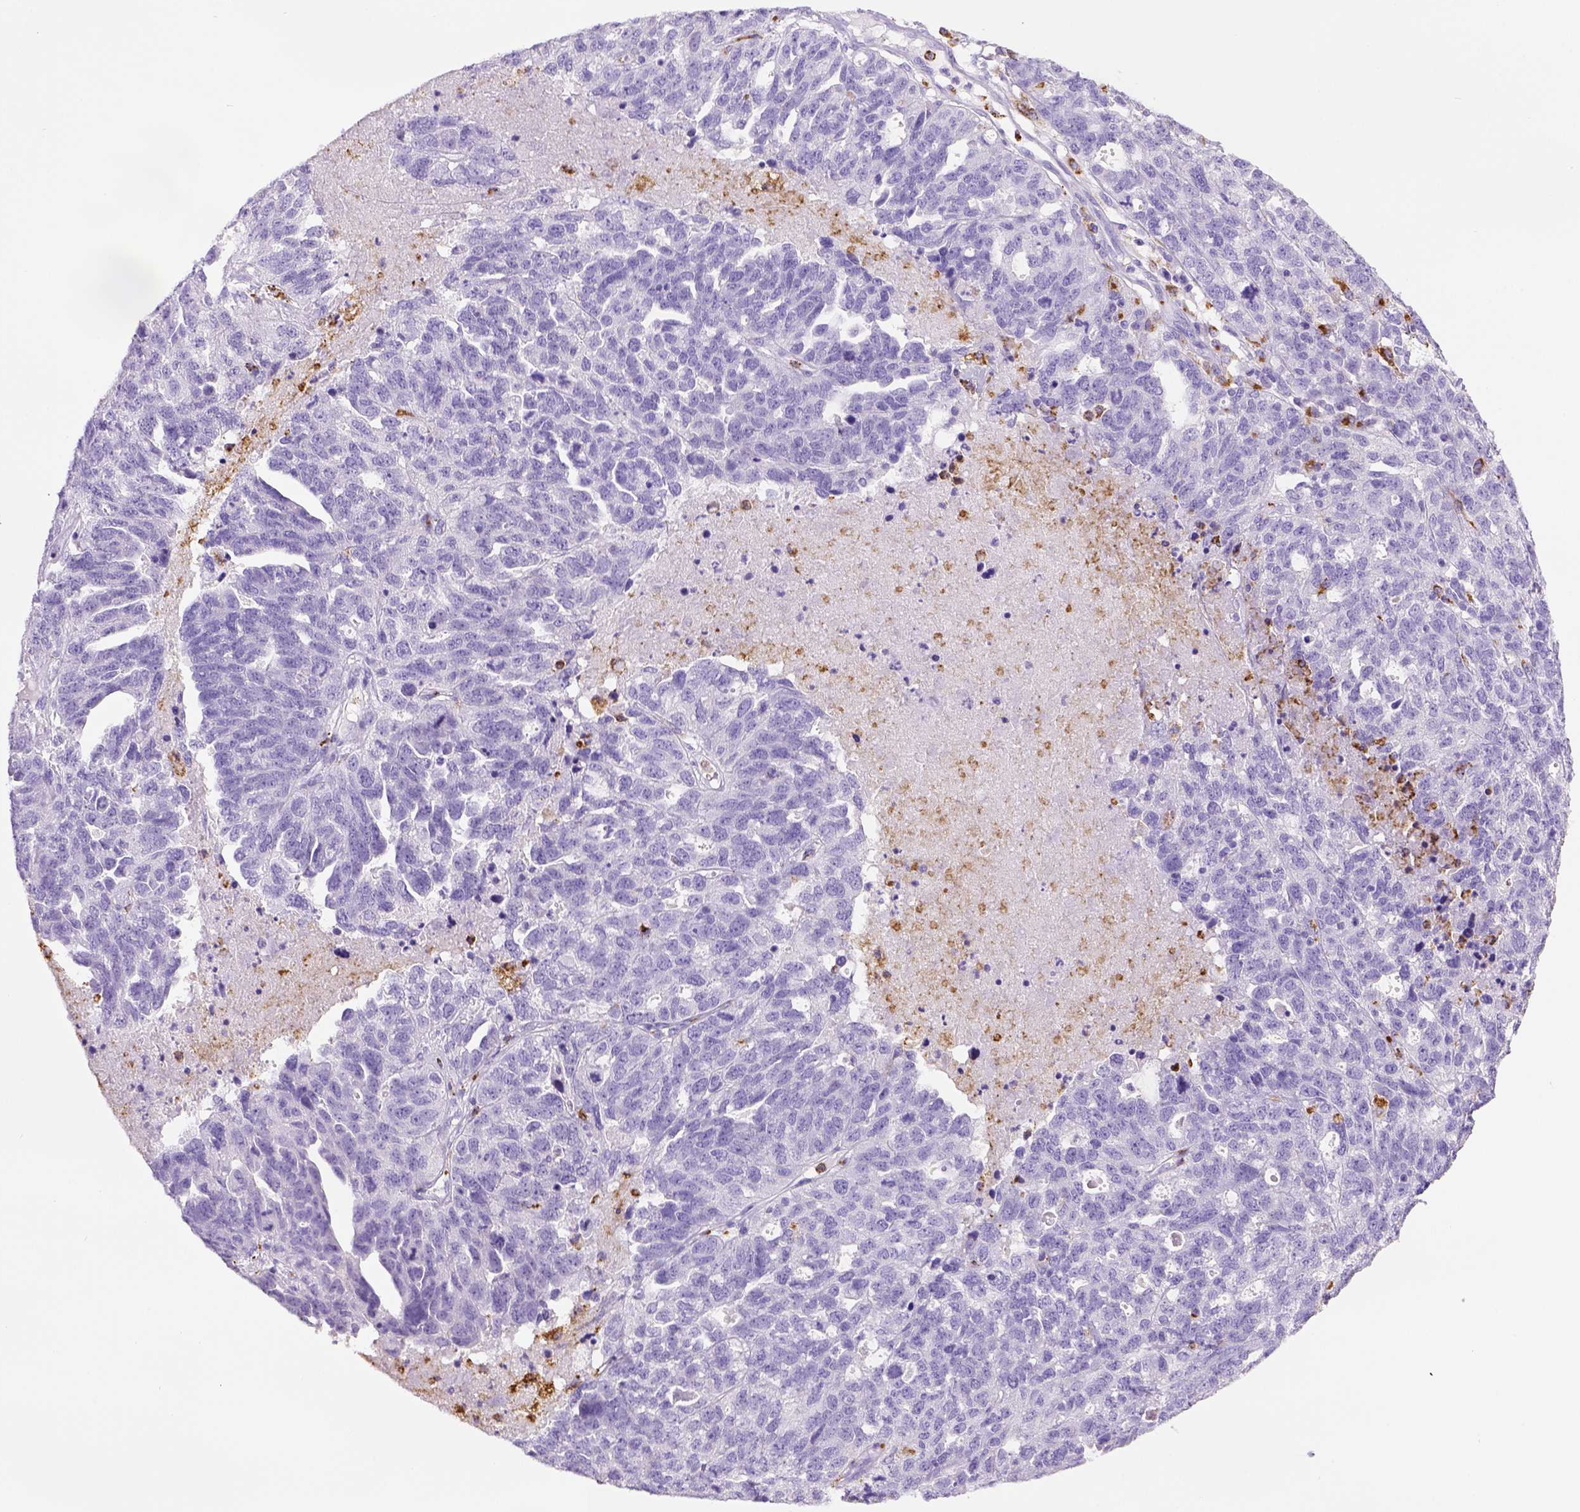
{"staining": {"intensity": "negative", "quantity": "none", "location": "none"}, "tissue": "ovarian cancer", "cell_type": "Tumor cells", "image_type": "cancer", "snomed": [{"axis": "morphology", "description": "Cystadenocarcinoma, serous, NOS"}, {"axis": "topography", "description": "Ovary"}], "caption": "Tumor cells are negative for protein expression in human ovarian cancer (serous cystadenocarcinoma).", "gene": "CD68", "patient": {"sex": "female", "age": 71}}